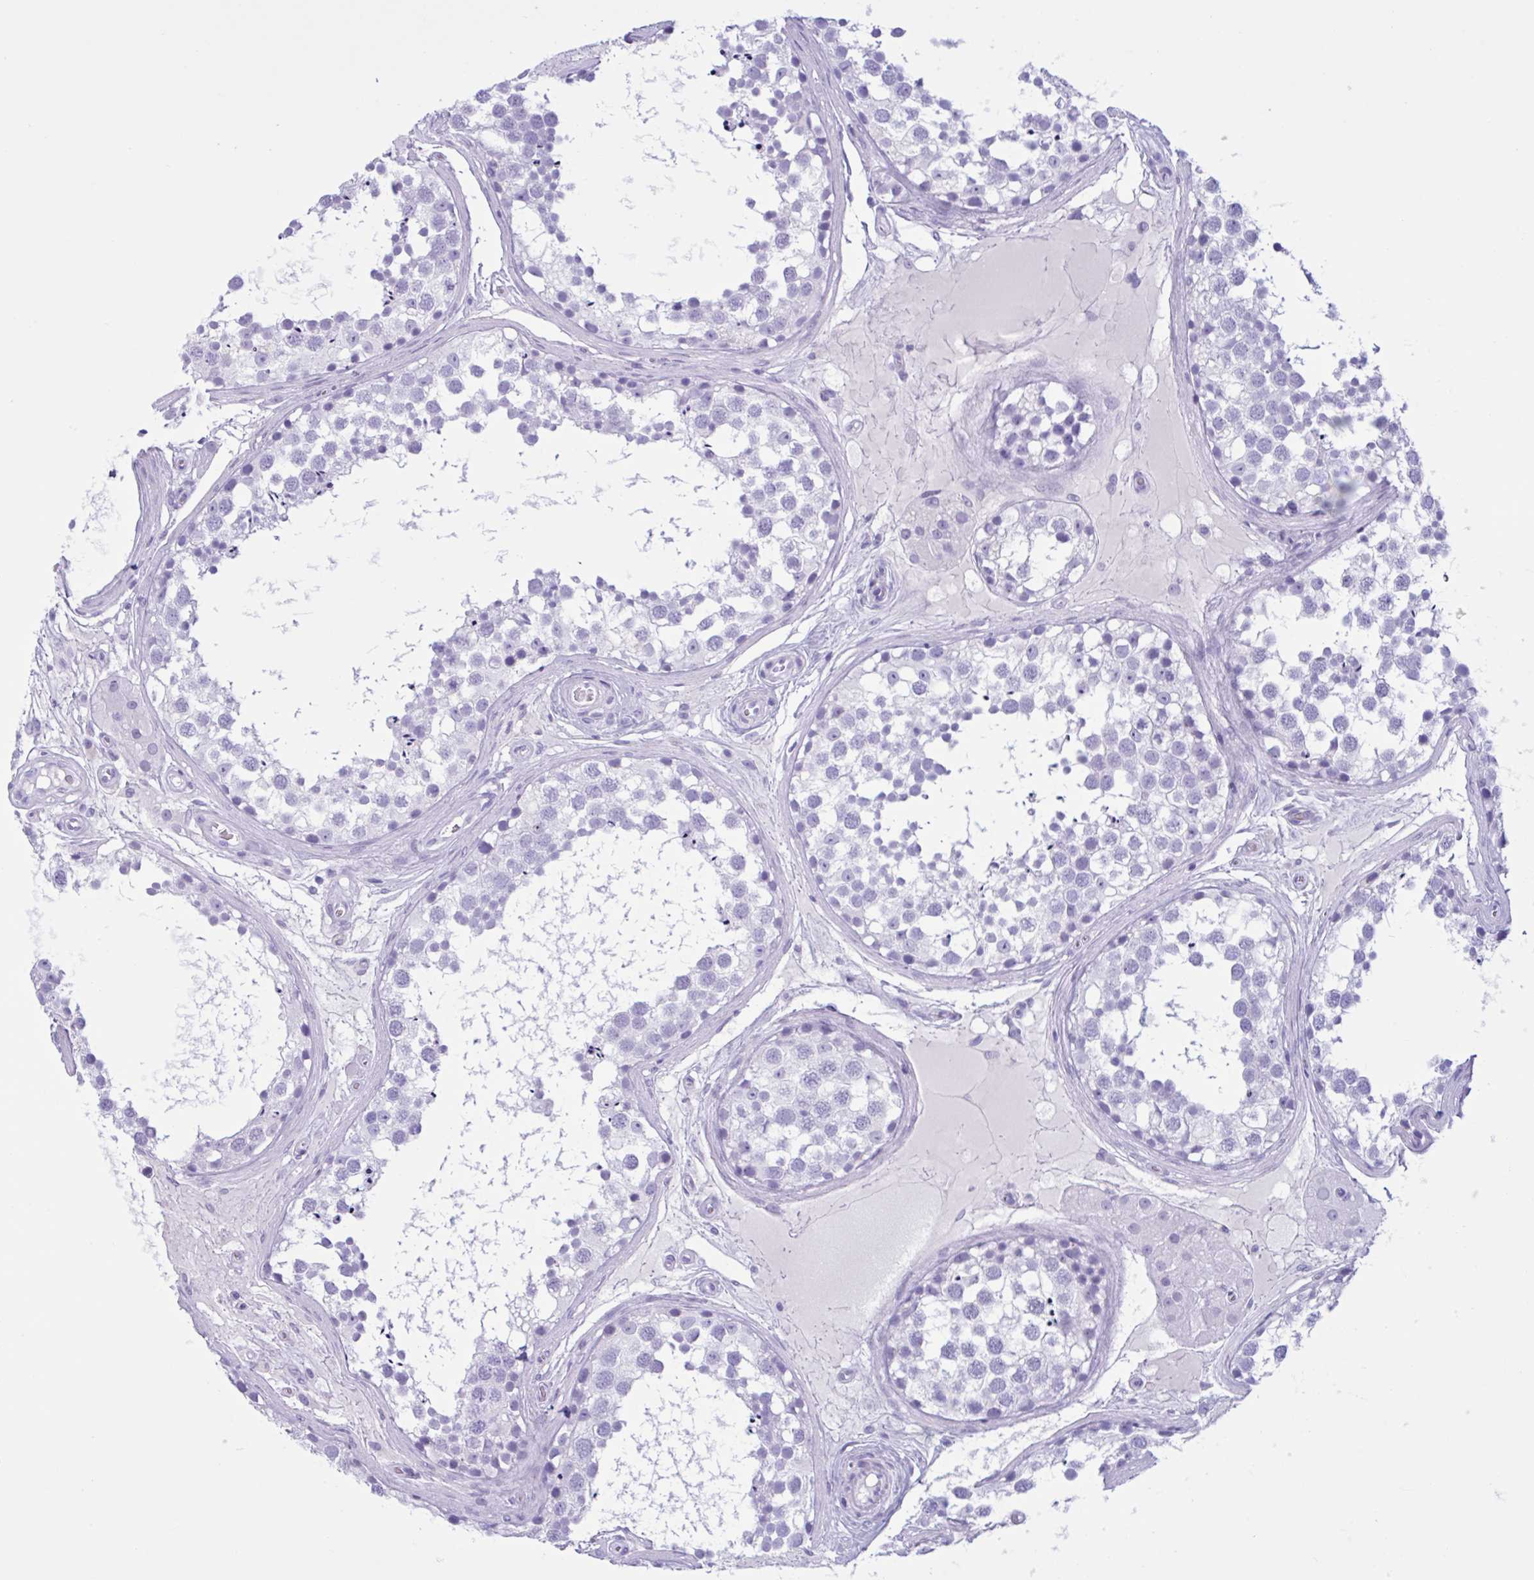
{"staining": {"intensity": "negative", "quantity": "none", "location": "none"}, "tissue": "testis", "cell_type": "Cells in seminiferous ducts", "image_type": "normal", "snomed": [{"axis": "morphology", "description": "Normal tissue, NOS"}, {"axis": "morphology", "description": "Seminoma, NOS"}, {"axis": "topography", "description": "Testis"}], "caption": "This photomicrograph is of unremarkable testis stained with immunohistochemistry (IHC) to label a protein in brown with the nuclei are counter-stained blue. There is no expression in cells in seminiferous ducts.", "gene": "MRGPRG", "patient": {"sex": "male", "age": 65}}